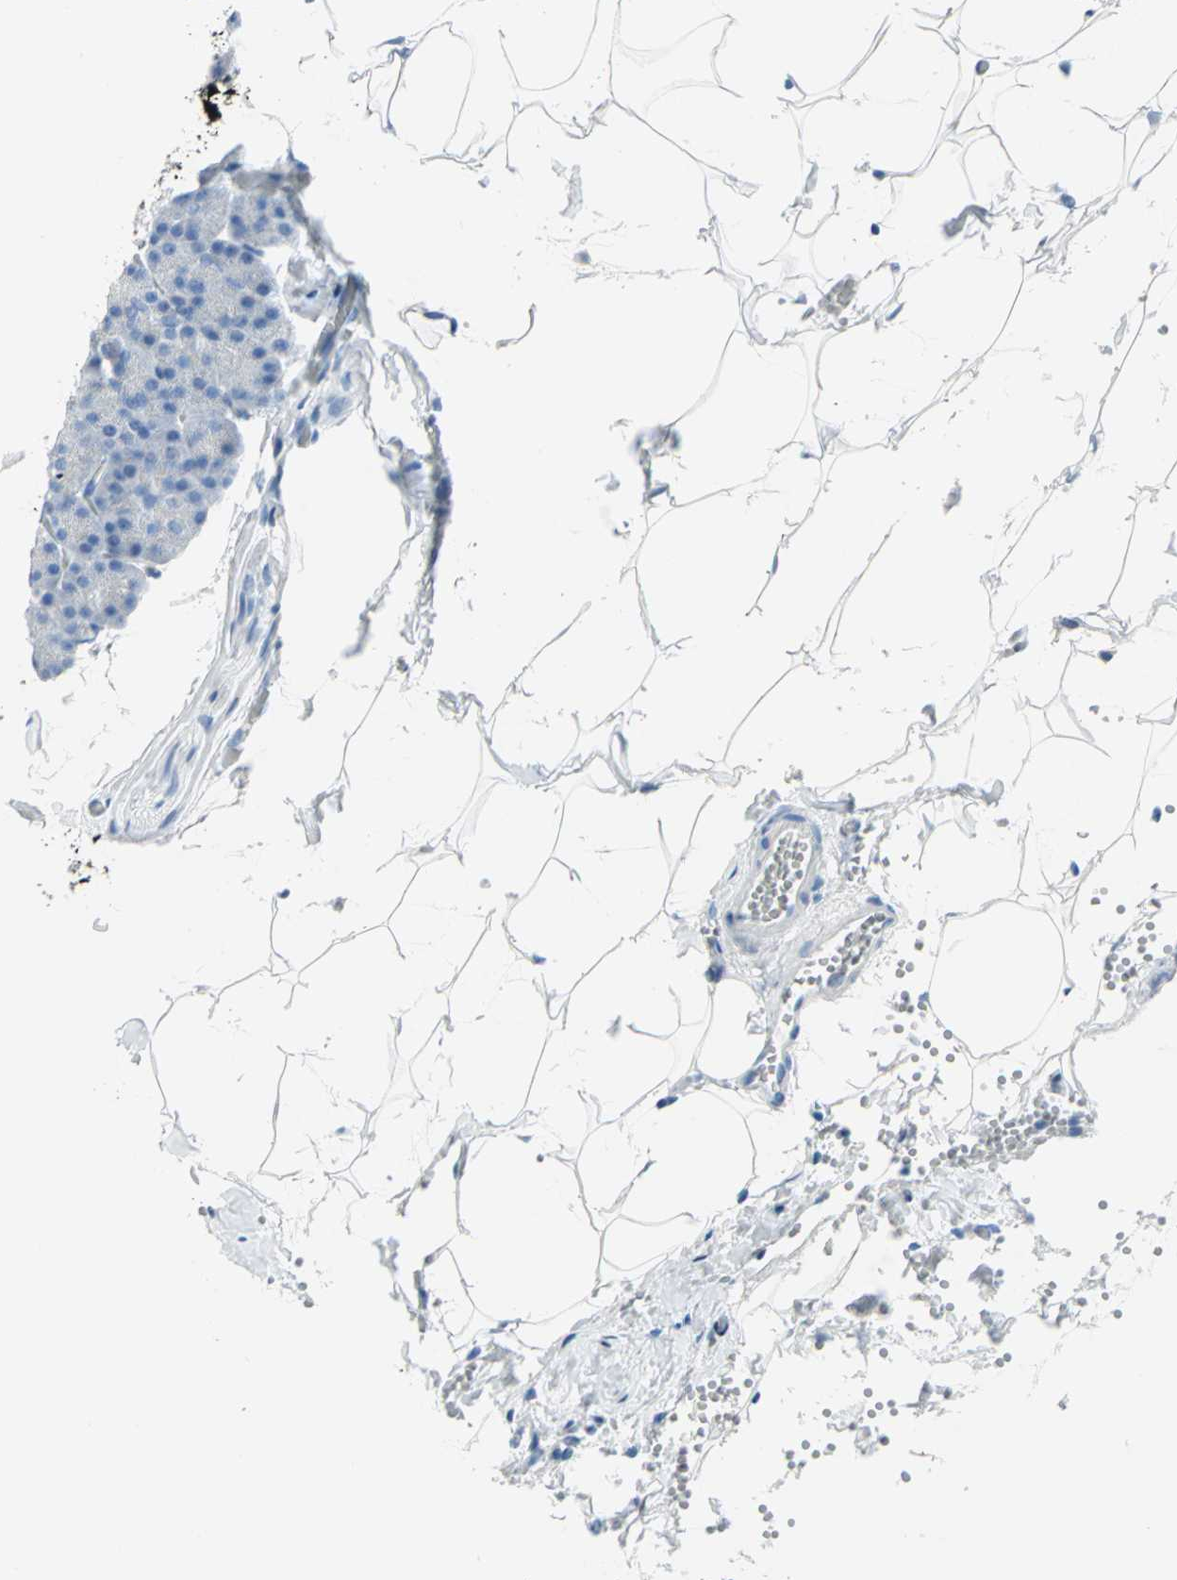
{"staining": {"intensity": "negative", "quantity": "none", "location": "none"}, "tissue": "pancreas", "cell_type": "Exocrine glandular cells", "image_type": "normal", "snomed": [{"axis": "morphology", "description": "Normal tissue, NOS"}, {"axis": "topography", "description": "Pancreas"}], "caption": "This is an IHC image of unremarkable pancreas. There is no expression in exocrine glandular cells.", "gene": "SFN", "patient": {"sex": "female", "age": 35}}